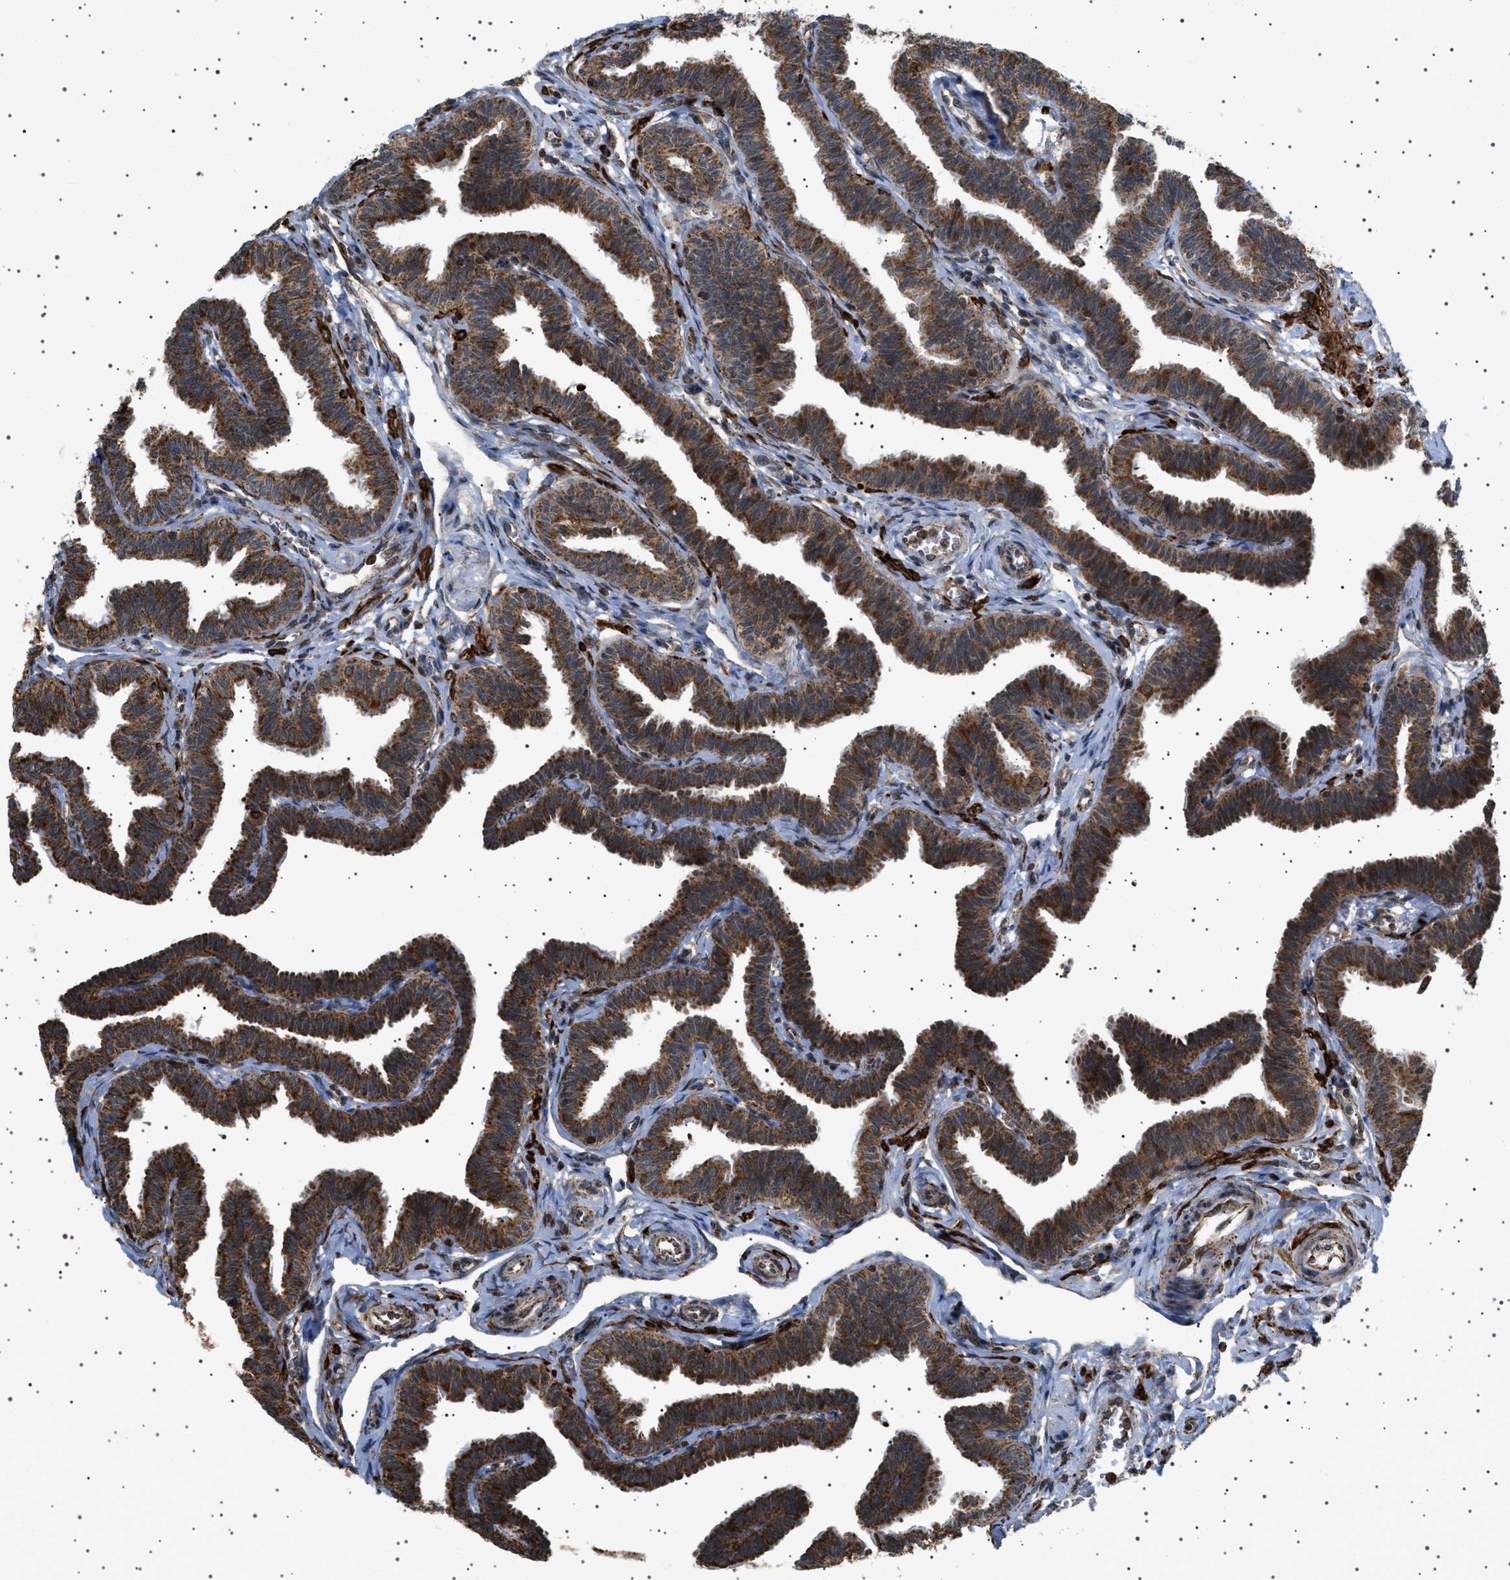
{"staining": {"intensity": "strong", "quantity": ">75%", "location": "cytoplasmic/membranous"}, "tissue": "fallopian tube", "cell_type": "Glandular cells", "image_type": "normal", "snomed": [{"axis": "morphology", "description": "Normal tissue, NOS"}, {"axis": "topography", "description": "Fallopian tube"}, {"axis": "topography", "description": "Ovary"}], "caption": "DAB immunohistochemical staining of unremarkable human fallopian tube demonstrates strong cytoplasmic/membranous protein positivity in approximately >75% of glandular cells.", "gene": "MELK", "patient": {"sex": "female", "age": 23}}